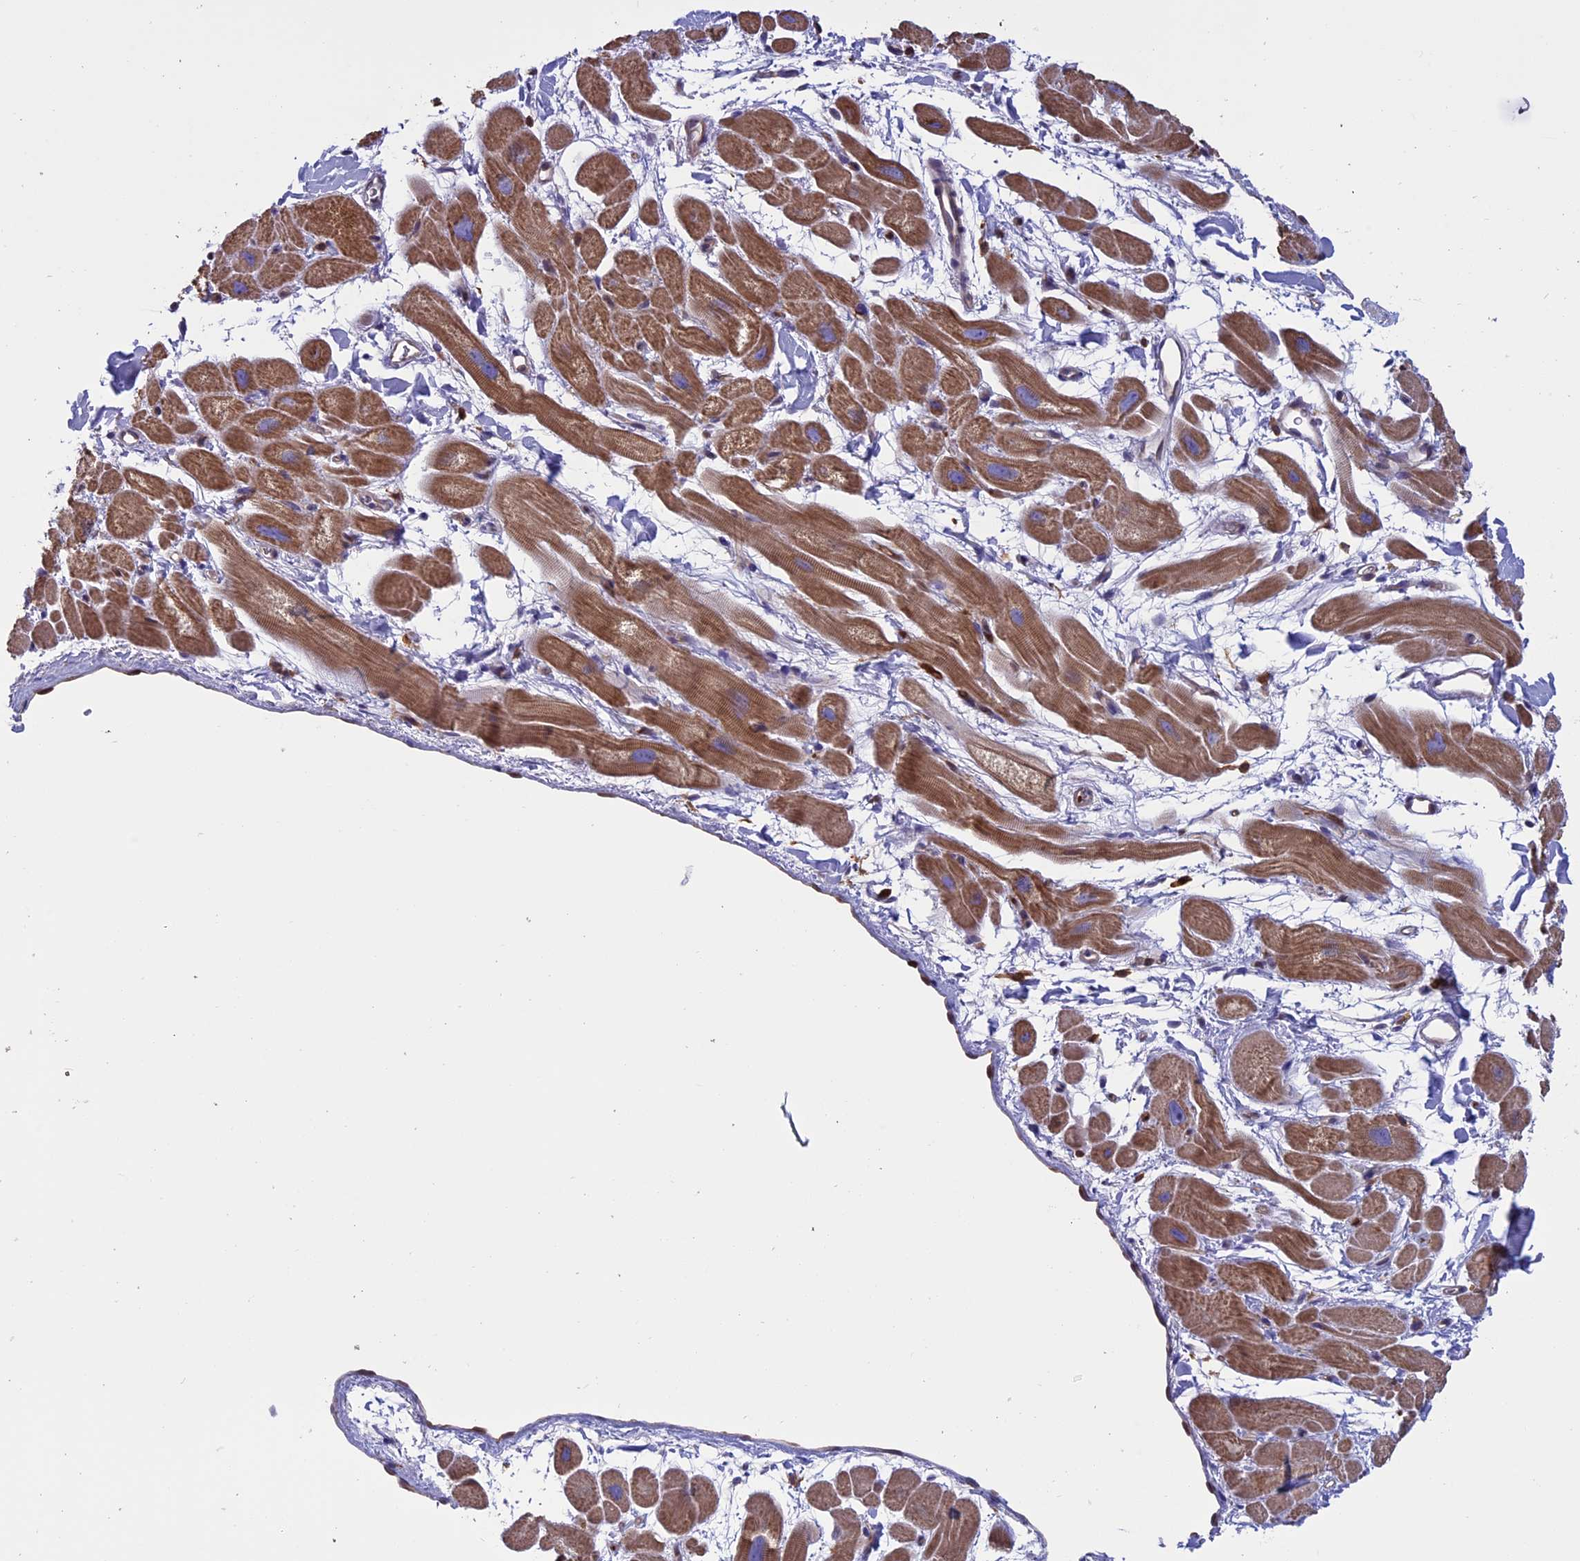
{"staining": {"intensity": "moderate", "quantity": ">75%", "location": "cytoplasmic/membranous"}, "tissue": "heart muscle", "cell_type": "Cardiomyocytes", "image_type": "normal", "snomed": [{"axis": "morphology", "description": "Normal tissue, NOS"}, {"axis": "topography", "description": "Heart"}], "caption": "High-magnification brightfield microscopy of benign heart muscle stained with DAB (3,3'-diaminobenzidine) (brown) and counterstained with hematoxylin (blue). cardiomyocytes exhibit moderate cytoplasmic/membranous positivity is identified in approximately>75% of cells. The protein of interest is stained brown, and the nuclei are stained in blue (DAB (3,3'-diaminobenzidine) IHC with brightfield microscopy, high magnification).", "gene": "ARHGAP18", "patient": {"sex": "male", "age": 49}}